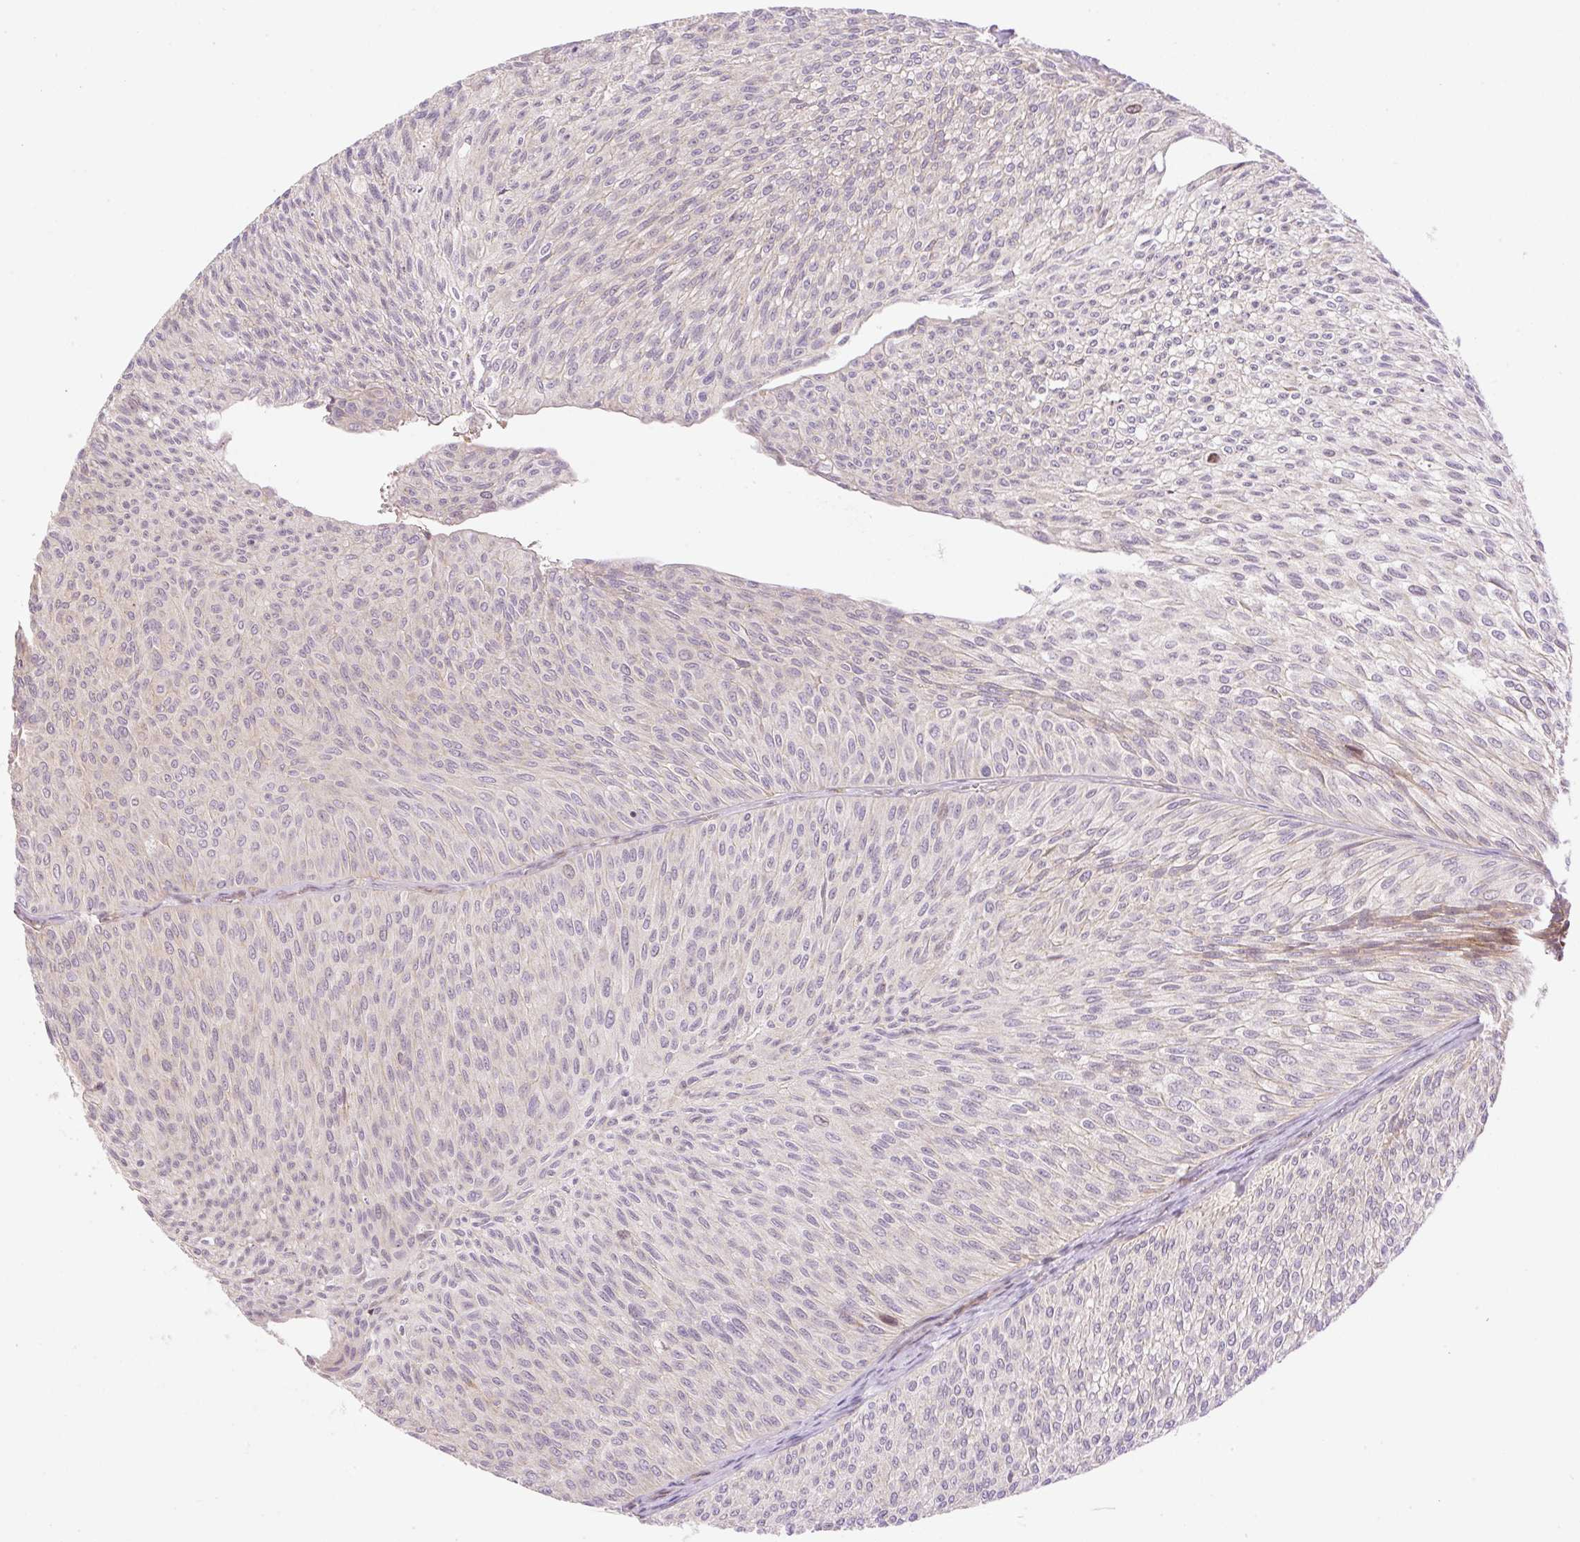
{"staining": {"intensity": "weak", "quantity": "<25%", "location": "nuclear"}, "tissue": "urothelial cancer", "cell_type": "Tumor cells", "image_type": "cancer", "snomed": [{"axis": "morphology", "description": "Urothelial carcinoma, Low grade"}, {"axis": "topography", "description": "Urinary bladder"}], "caption": "Immunohistochemistry (IHC) of urothelial cancer shows no staining in tumor cells.", "gene": "ZNF394", "patient": {"sex": "male", "age": 91}}